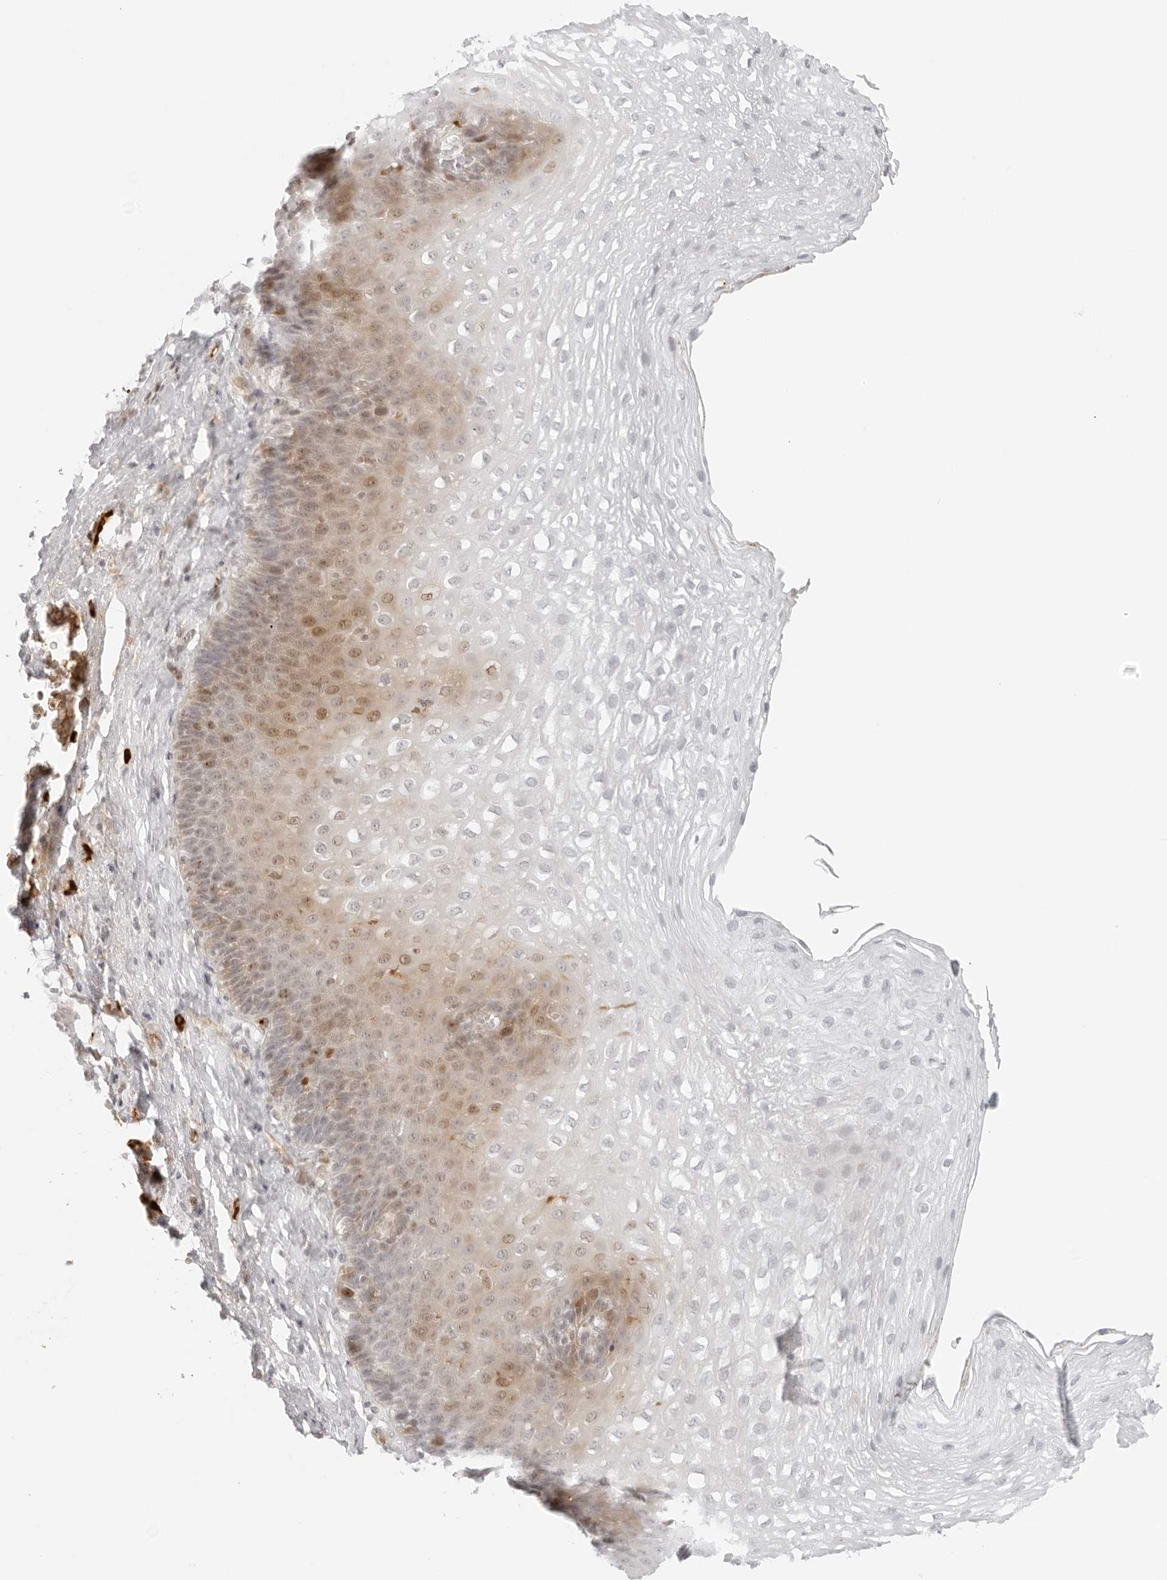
{"staining": {"intensity": "moderate", "quantity": "<25%", "location": "cytoplasmic/membranous,nuclear"}, "tissue": "esophagus", "cell_type": "Squamous epithelial cells", "image_type": "normal", "snomed": [{"axis": "morphology", "description": "Normal tissue, NOS"}, {"axis": "topography", "description": "Esophagus"}], "caption": "An immunohistochemistry (IHC) image of normal tissue is shown. Protein staining in brown highlights moderate cytoplasmic/membranous,nuclear positivity in esophagus within squamous epithelial cells.", "gene": "ZNF678", "patient": {"sex": "female", "age": 66}}